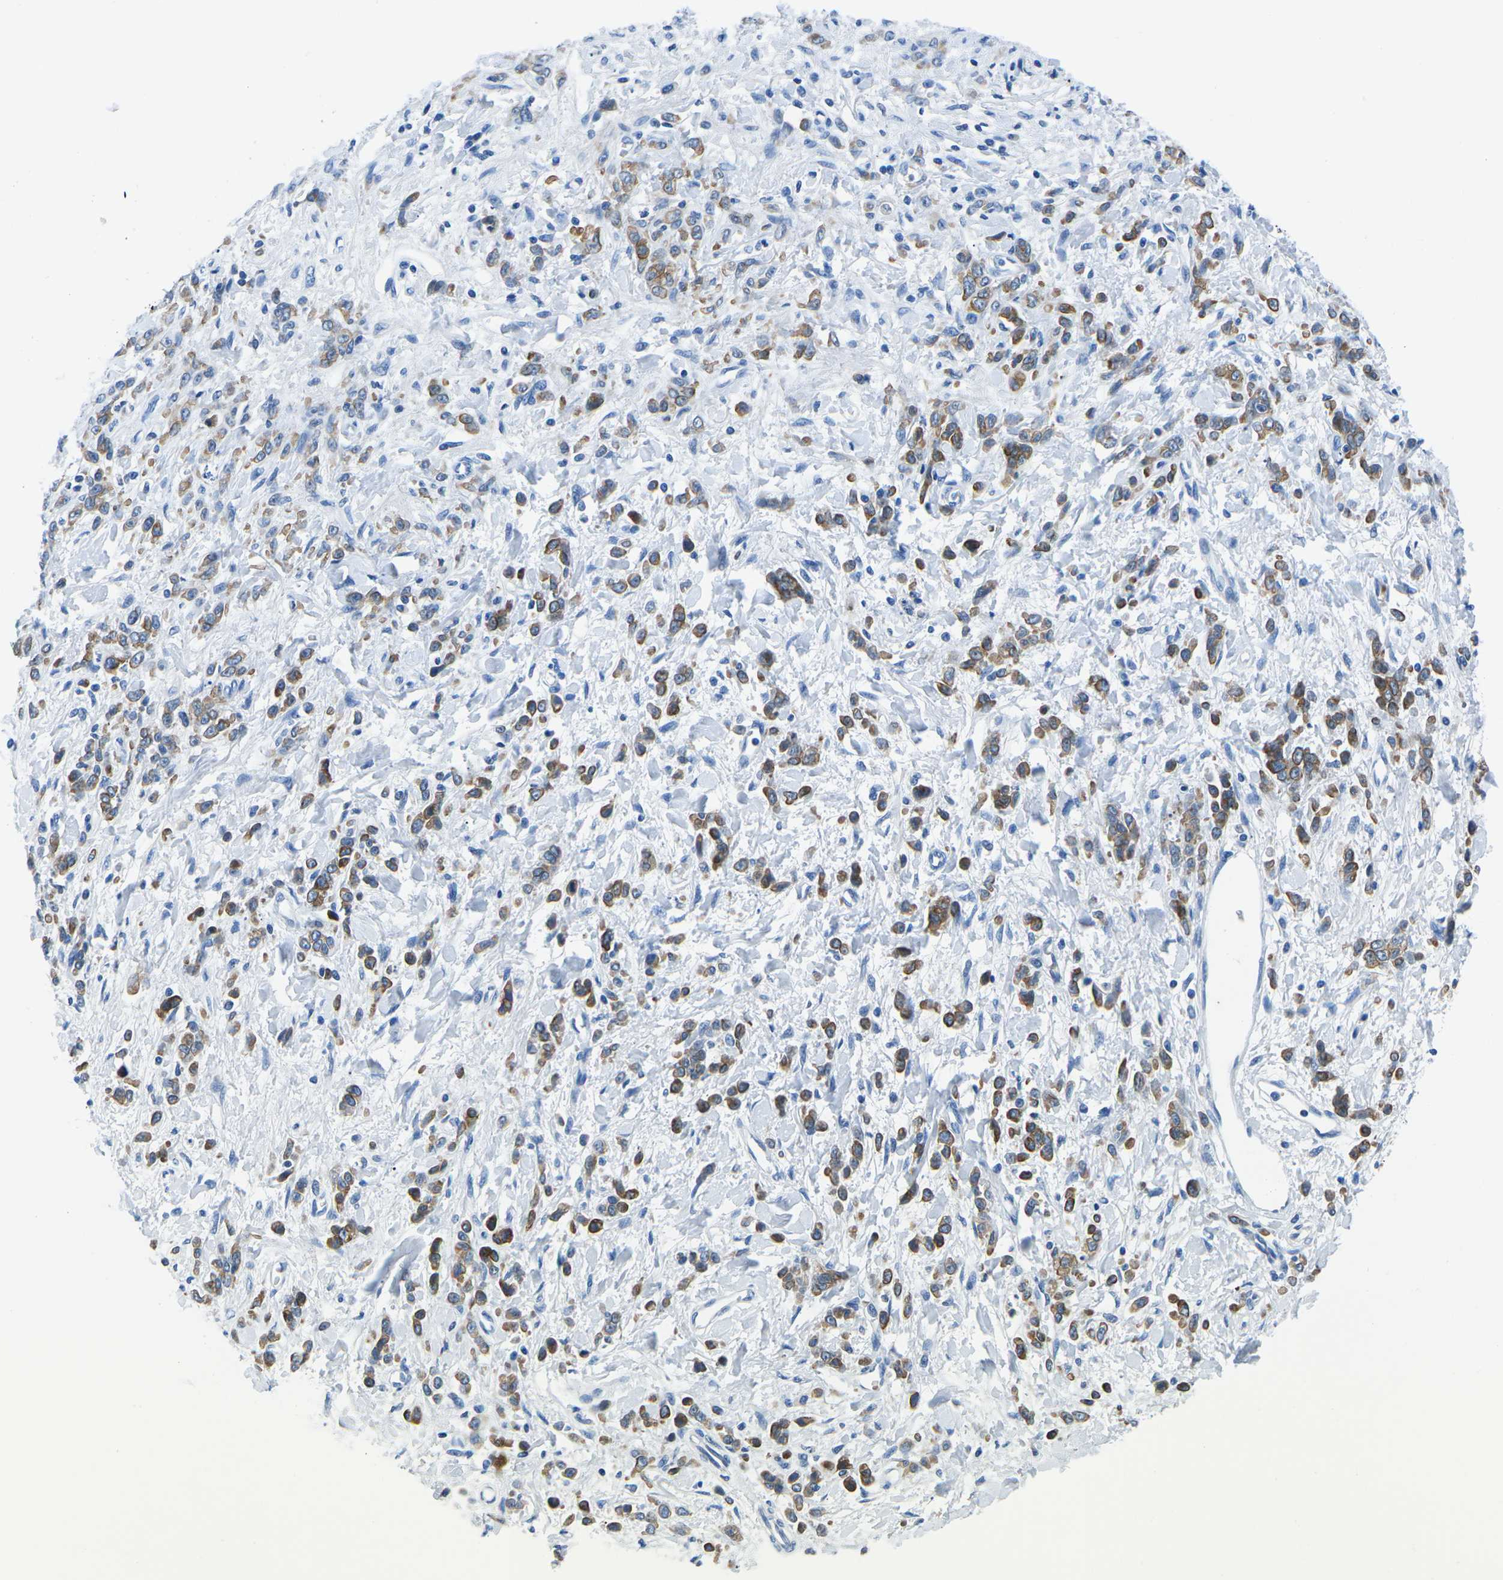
{"staining": {"intensity": "moderate", "quantity": ">75%", "location": "cytoplasmic/membranous"}, "tissue": "stomach cancer", "cell_type": "Tumor cells", "image_type": "cancer", "snomed": [{"axis": "morphology", "description": "Normal tissue, NOS"}, {"axis": "morphology", "description": "Adenocarcinoma, NOS"}, {"axis": "topography", "description": "Stomach"}], "caption": "This is an image of immunohistochemistry (IHC) staining of stomach adenocarcinoma, which shows moderate positivity in the cytoplasmic/membranous of tumor cells.", "gene": "TM6SF1", "patient": {"sex": "male", "age": 82}}